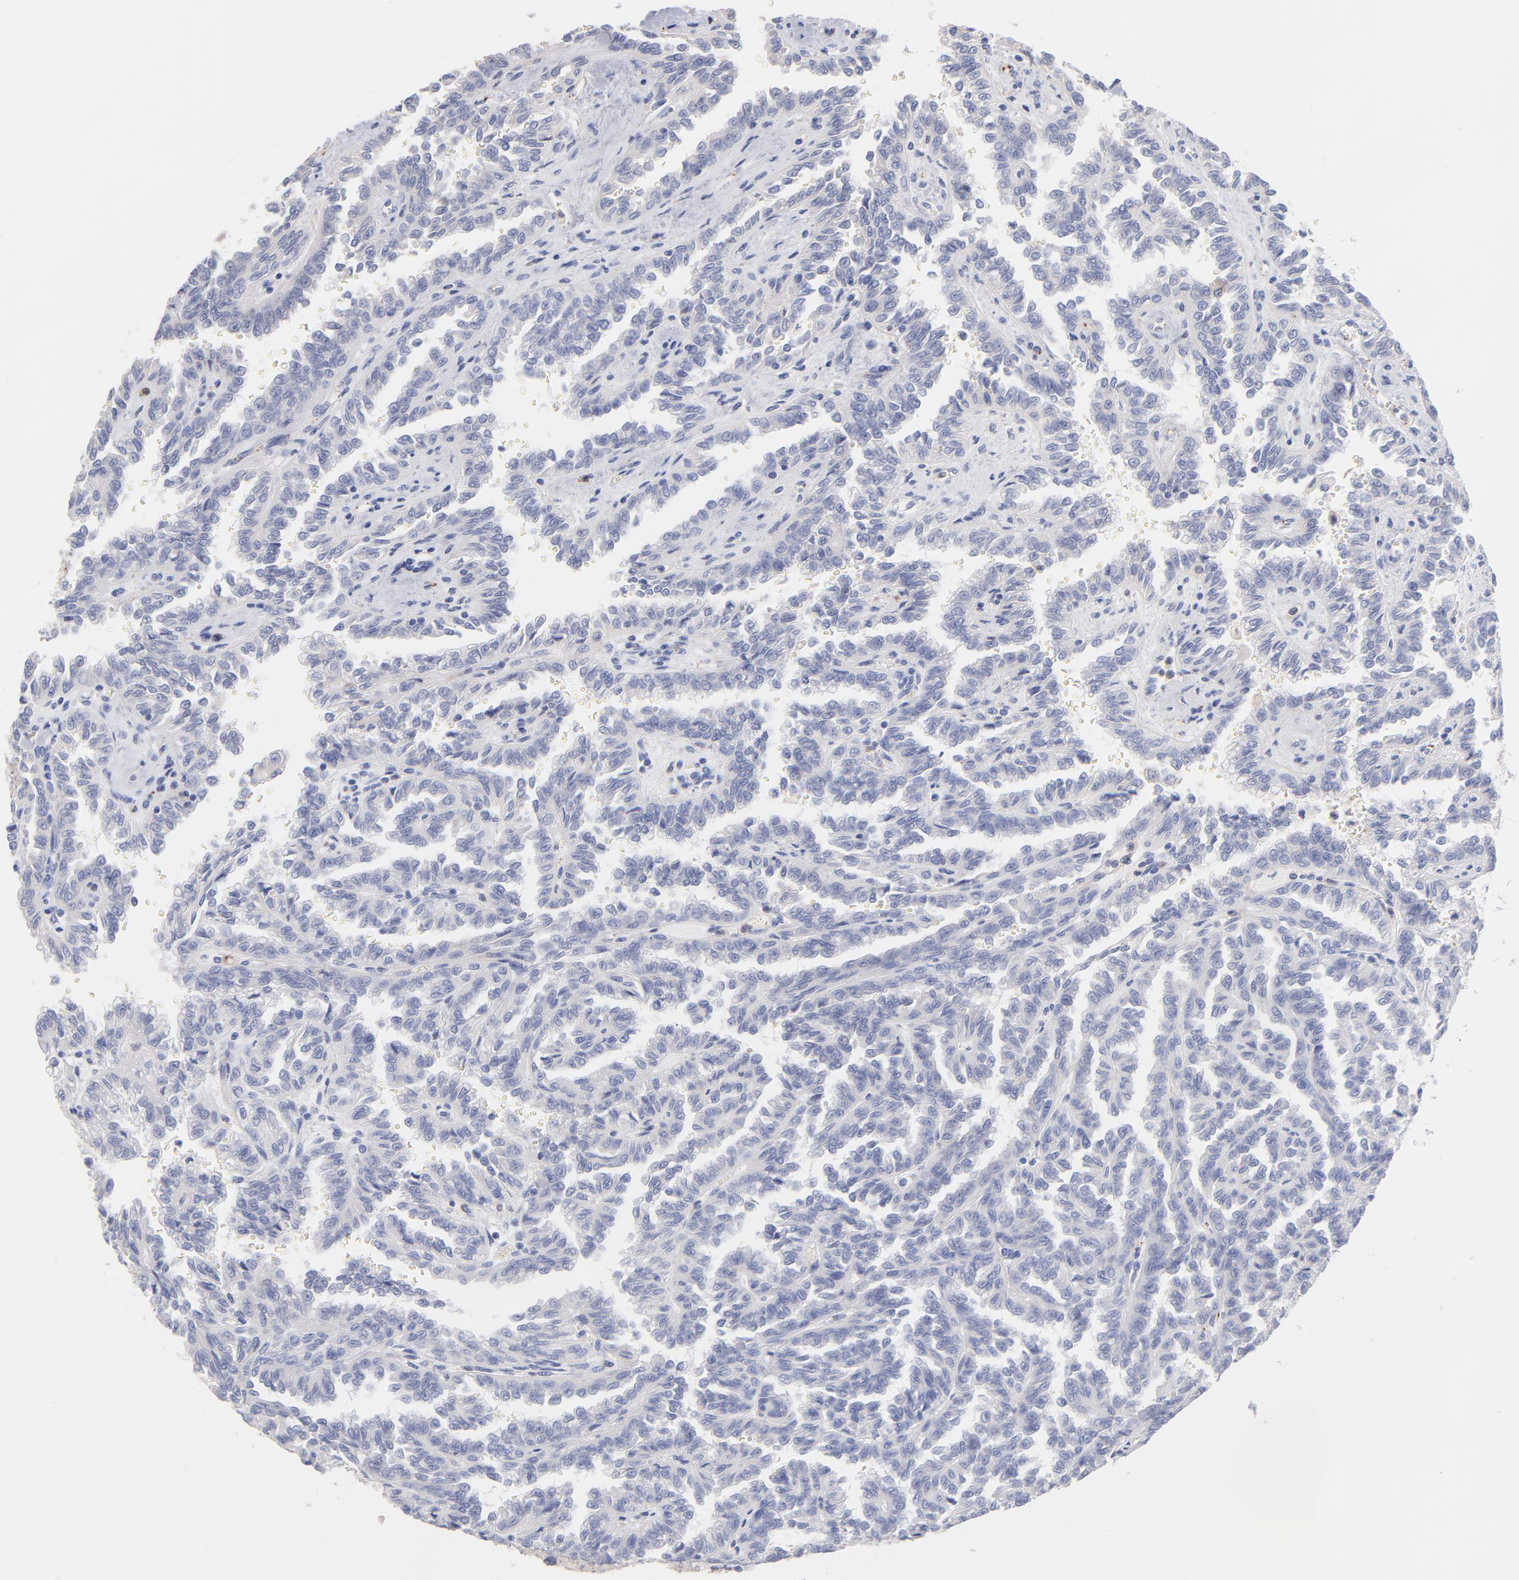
{"staining": {"intensity": "negative", "quantity": "none", "location": "none"}, "tissue": "renal cancer", "cell_type": "Tumor cells", "image_type": "cancer", "snomed": [{"axis": "morphology", "description": "Inflammation, NOS"}, {"axis": "morphology", "description": "Adenocarcinoma, NOS"}, {"axis": "topography", "description": "Kidney"}], "caption": "Renal adenocarcinoma stained for a protein using IHC displays no staining tumor cells.", "gene": "BID", "patient": {"sex": "male", "age": 68}}